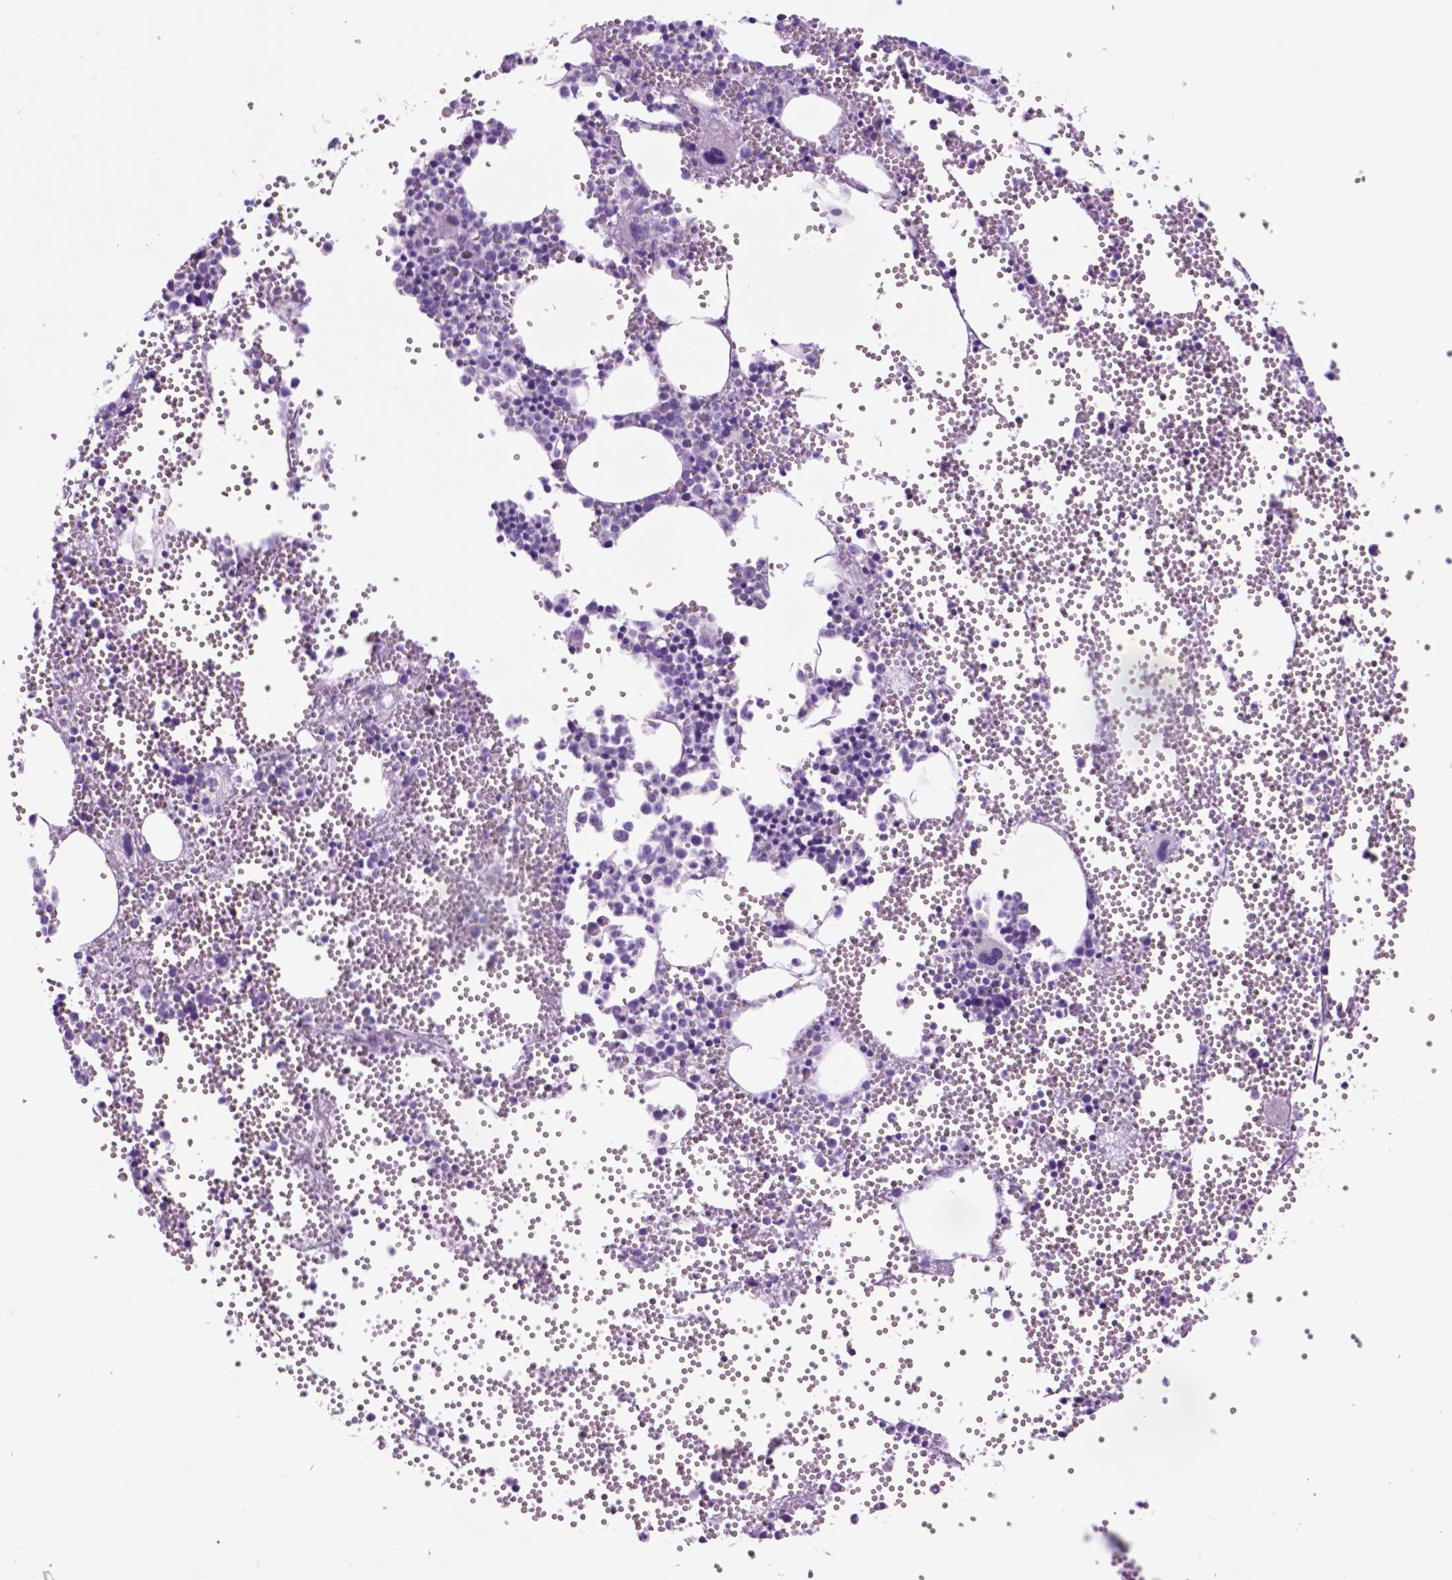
{"staining": {"intensity": "negative", "quantity": "none", "location": "none"}, "tissue": "bone marrow", "cell_type": "Hematopoietic cells", "image_type": "normal", "snomed": [{"axis": "morphology", "description": "Normal tissue, NOS"}, {"axis": "topography", "description": "Bone marrow"}], "caption": "The immunohistochemistry (IHC) image has no significant staining in hematopoietic cells of bone marrow.", "gene": "HHIPL2", "patient": {"sex": "male", "age": 89}}